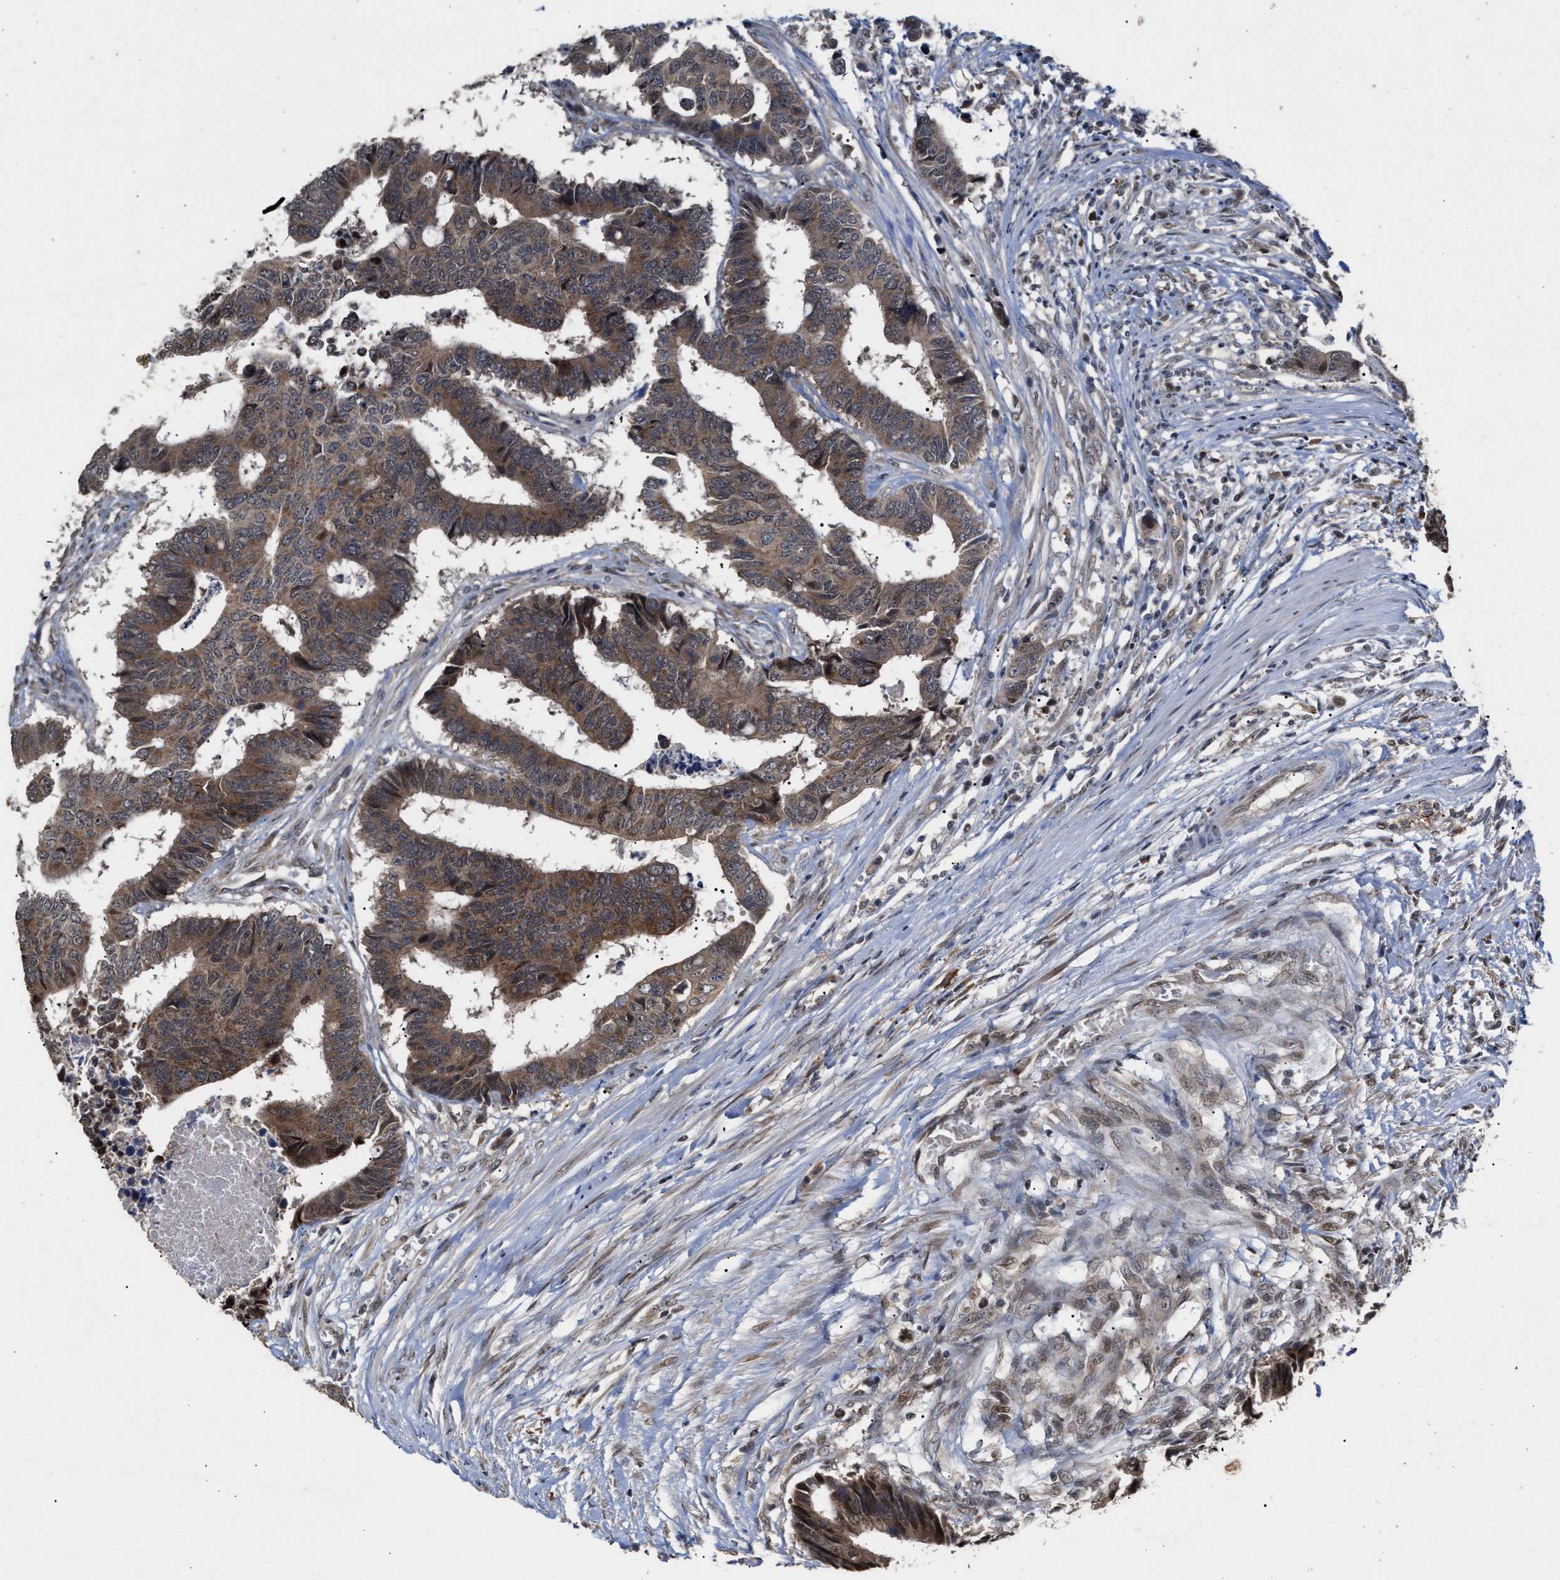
{"staining": {"intensity": "moderate", "quantity": ">75%", "location": "cytoplasmic/membranous"}, "tissue": "colorectal cancer", "cell_type": "Tumor cells", "image_type": "cancer", "snomed": [{"axis": "morphology", "description": "Adenocarcinoma, NOS"}, {"axis": "topography", "description": "Rectum"}], "caption": "Moderate cytoplasmic/membranous protein expression is present in approximately >75% of tumor cells in colorectal cancer.", "gene": "MKNK2", "patient": {"sex": "male", "age": 84}}